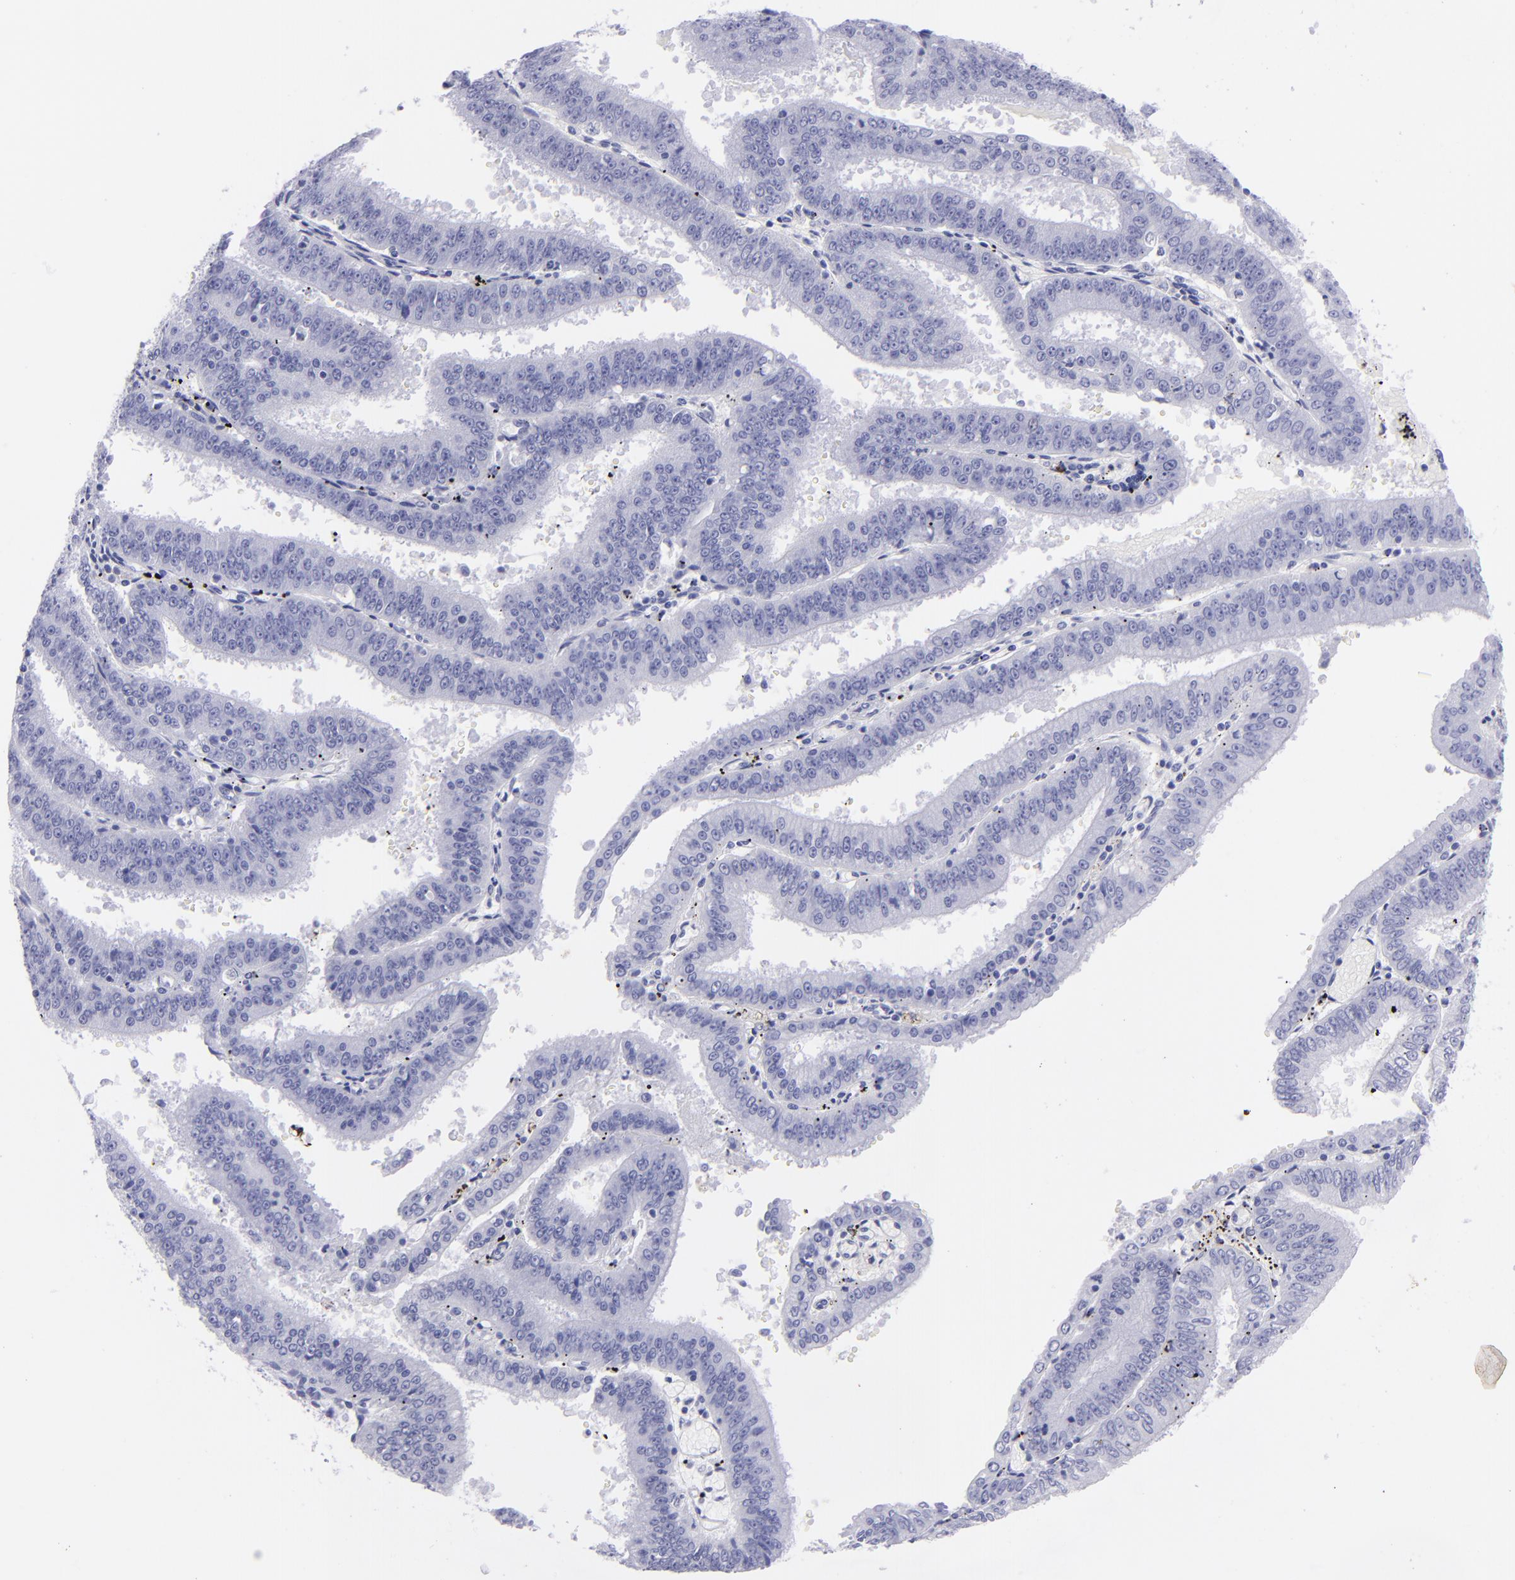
{"staining": {"intensity": "negative", "quantity": "none", "location": "none"}, "tissue": "endometrial cancer", "cell_type": "Tumor cells", "image_type": "cancer", "snomed": [{"axis": "morphology", "description": "Adenocarcinoma, NOS"}, {"axis": "topography", "description": "Endometrium"}], "caption": "An immunohistochemistry photomicrograph of adenocarcinoma (endometrial) is shown. There is no staining in tumor cells of adenocarcinoma (endometrial).", "gene": "PIP", "patient": {"sex": "female", "age": 66}}